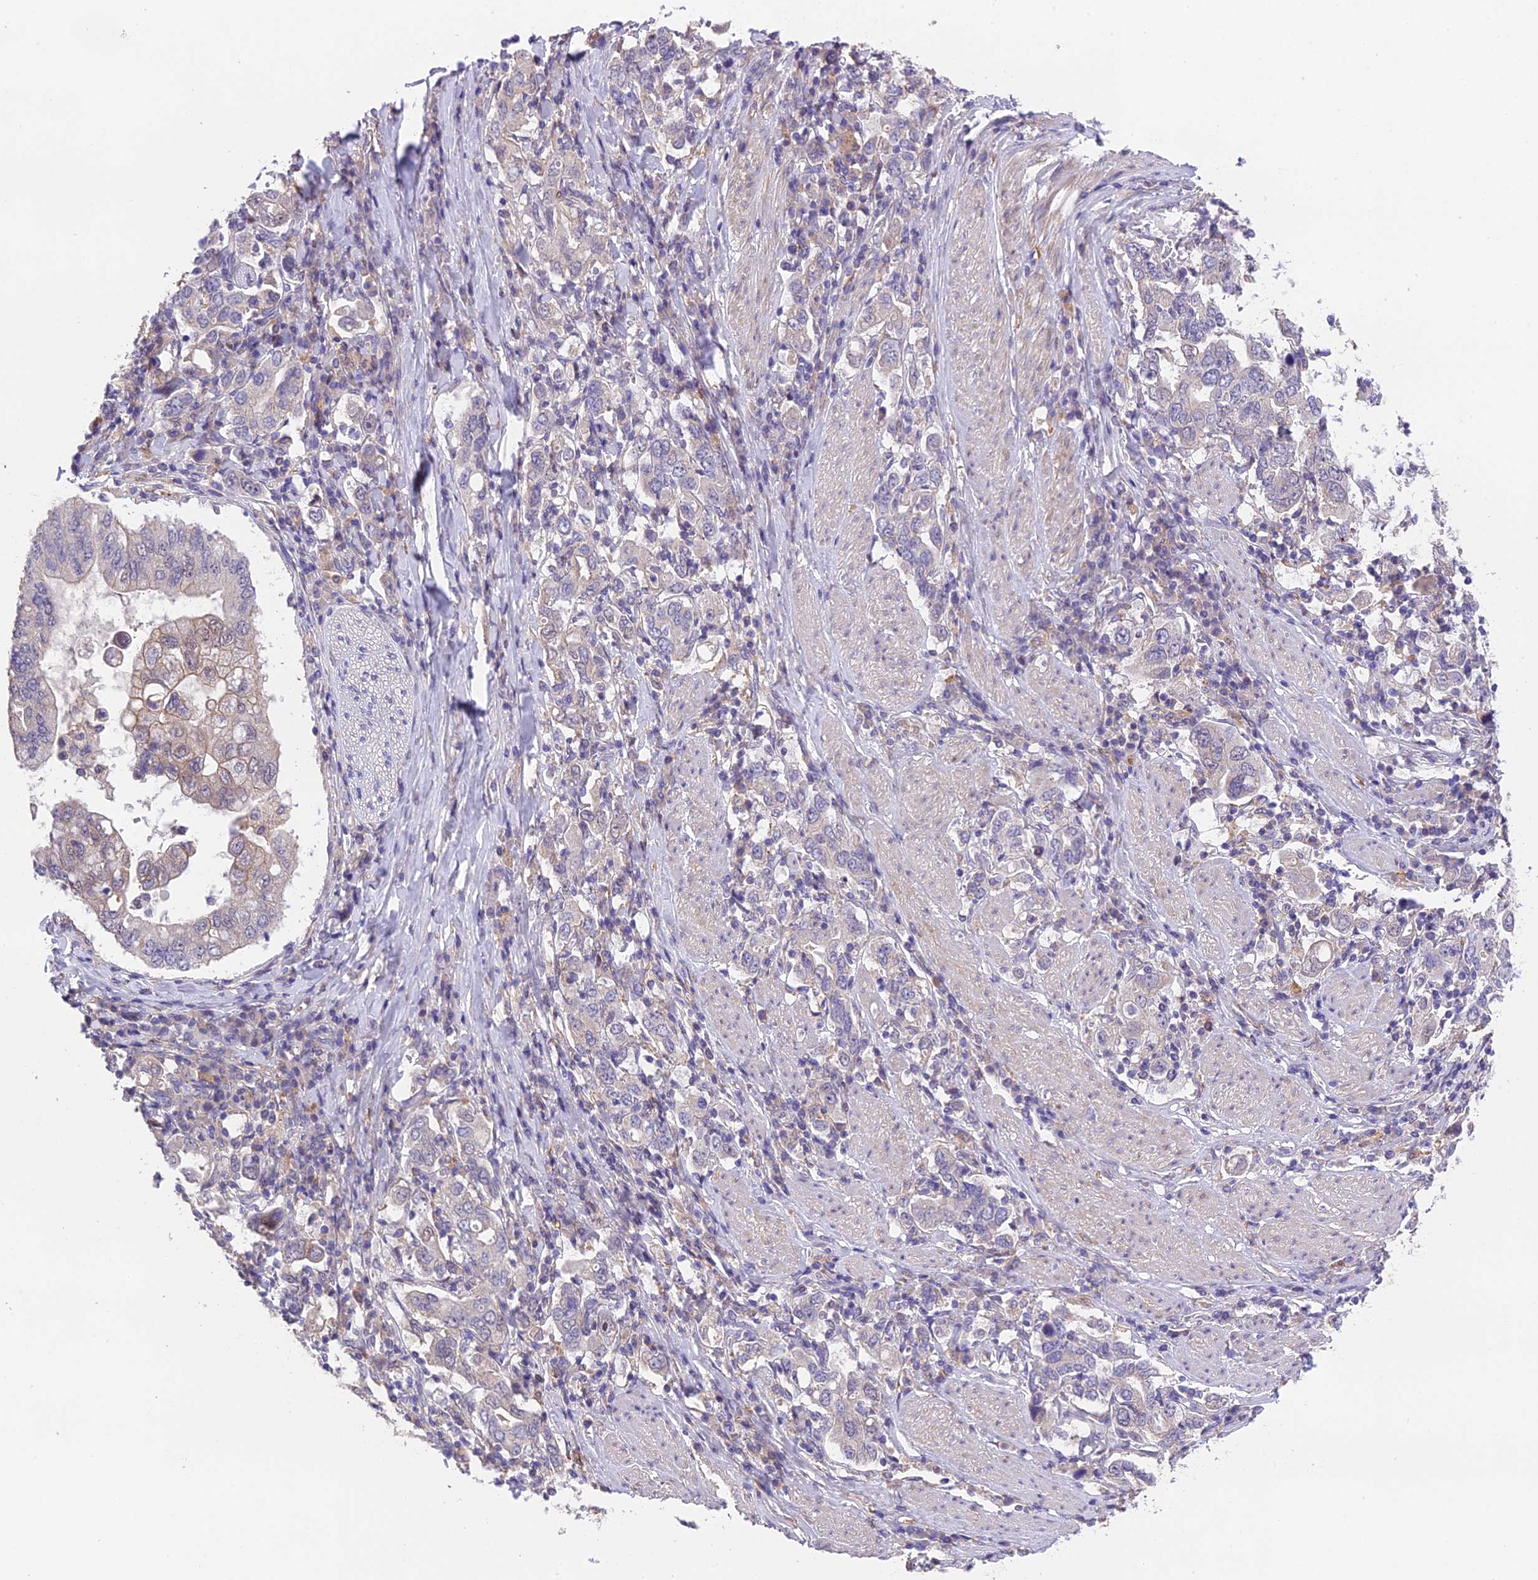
{"staining": {"intensity": "negative", "quantity": "none", "location": "none"}, "tissue": "stomach cancer", "cell_type": "Tumor cells", "image_type": "cancer", "snomed": [{"axis": "morphology", "description": "Adenocarcinoma, NOS"}, {"axis": "topography", "description": "Stomach, upper"}], "caption": "IHC photomicrograph of neoplastic tissue: human stomach adenocarcinoma stained with DAB (3,3'-diaminobenzidine) displays no significant protein staining in tumor cells. The staining was performed using DAB (3,3'-diaminobenzidine) to visualize the protein expression in brown, while the nuclei were stained in blue with hematoxylin (Magnification: 20x).", "gene": "PUS10", "patient": {"sex": "male", "age": 62}}